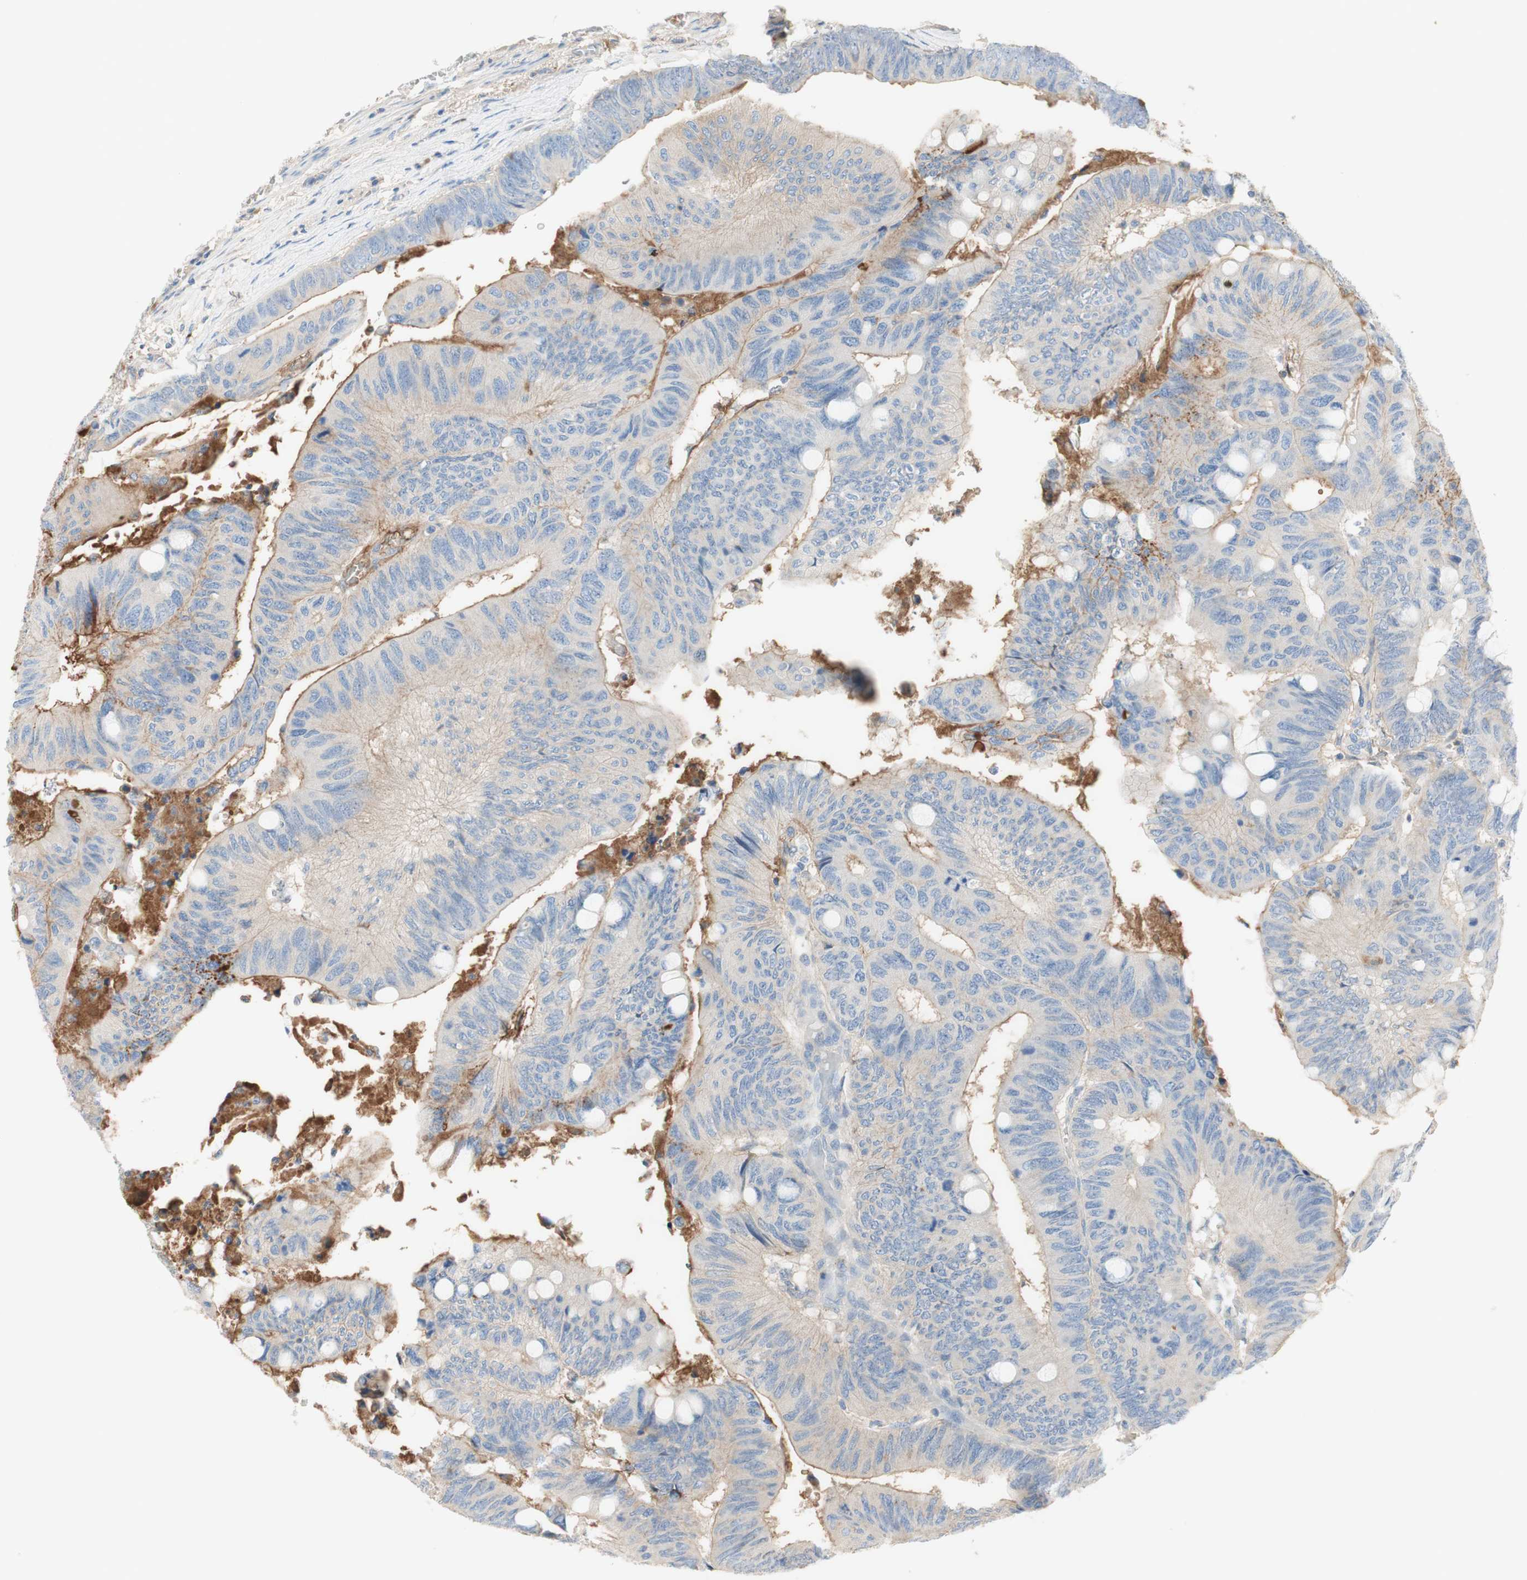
{"staining": {"intensity": "weak", "quantity": ">75%", "location": "cytoplasmic/membranous"}, "tissue": "colorectal cancer", "cell_type": "Tumor cells", "image_type": "cancer", "snomed": [{"axis": "morphology", "description": "Normal tissue, NOS"}, {"axis": "morphology", "description": "Adenocarcinoma, NOS"}, {"axis": "topography", "description": "Rectum"}, {"axis": "topography", "description": "Peripheral nerve tissue"}], "caption": "Approximately >75% of tumor cells in human colorectal cancer (adenocarcinoma) exhibit weak cytoplasmic/membranous protein expression as visualized by brown immunohistochemical staining.", "gene": "KNG1", "patient": {"sex": "male", "age": 92}}